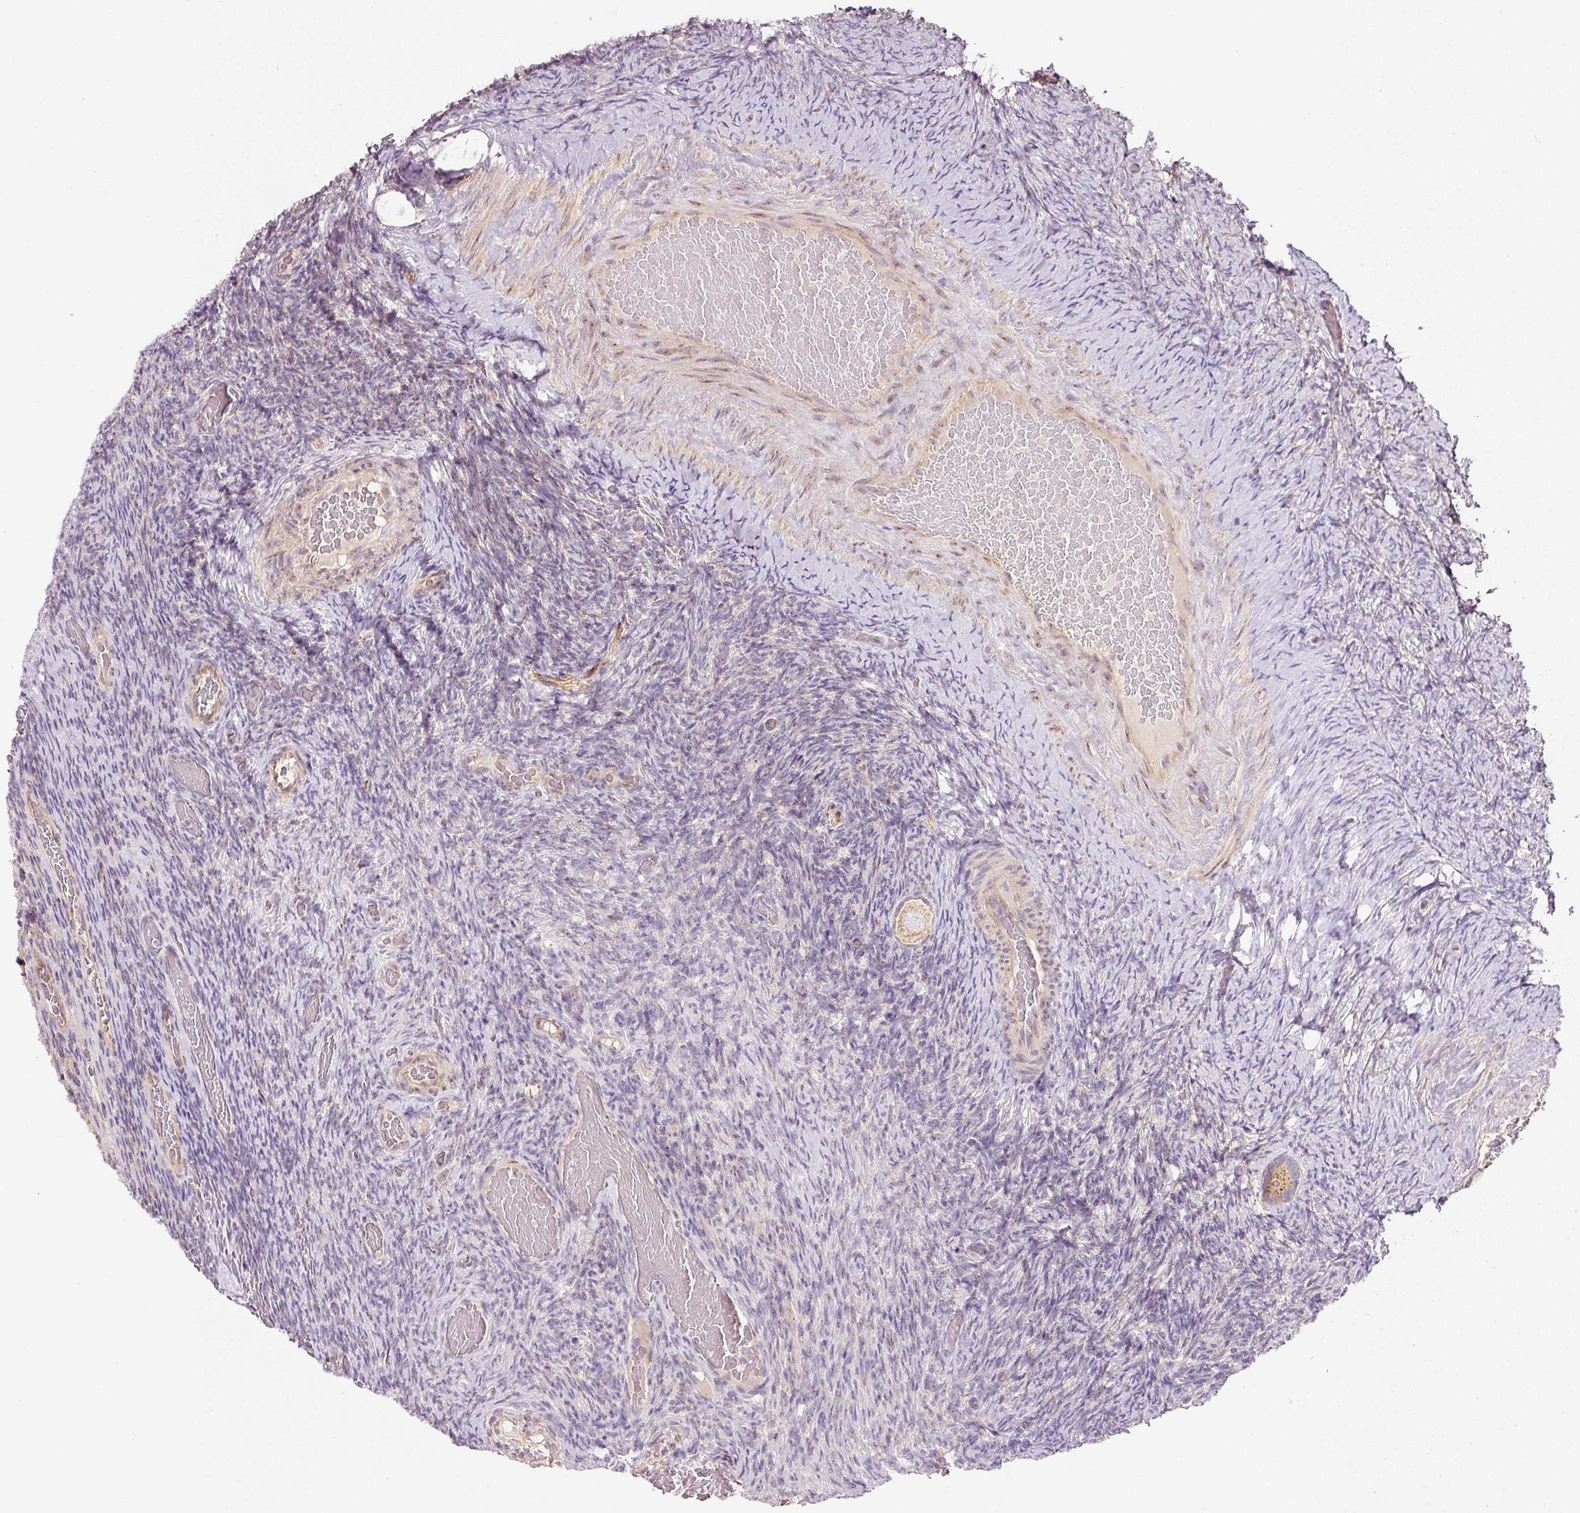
{"staining": {"intensity": "weak", "quantity": ">75%", "location": "cytoplasmic/membranous"}, "tissue": "ovary", "cell_type": "Follicle cells", "image_type": "normal", "snomed": [{"axis": "morphology", "description": "Normal tissue, NOS"}, {"axis": "topography", "description": "Ovary"}], "caption": "Immunohistochemistry of normal human ovary displays low levels of weak cytoplasmic/membranous expression in about >75% of follicle cells.", "gene": "RNF167", "patient": {"sex": "female", "age": 34}}